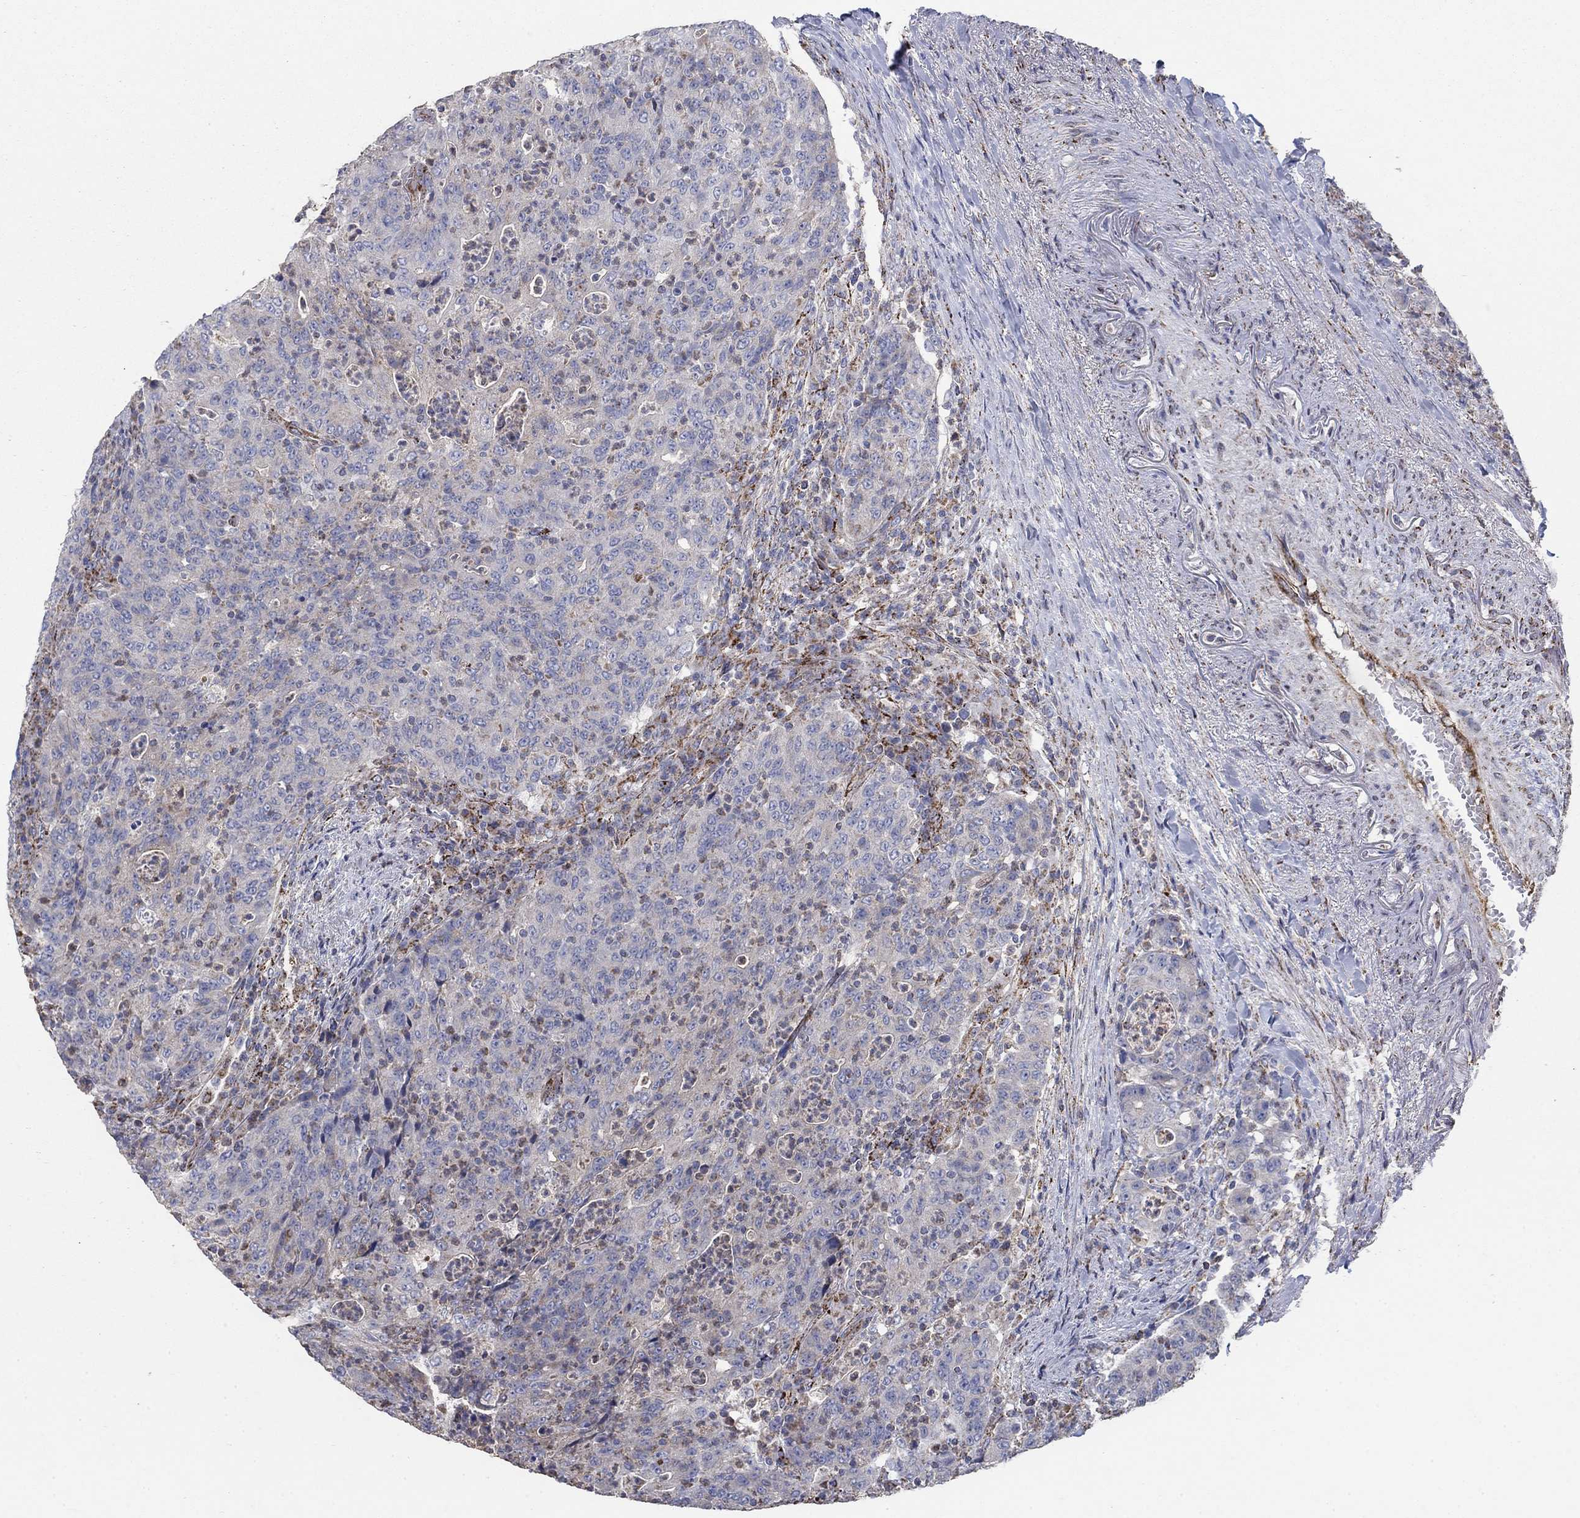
{"staining": {"intensity": "weak", "quantity": "<25%", "location": "cytoplasmic/membranous"}, "tissue": "colorectal cancer", "cell_type": "Tumor cells", "image_type": "cancer", "snomed": [{"axis": "morphology", "description": "Adenocarcinoma, NOS"}, {"axis": "topography", "description": "Colon"}], "caption": "The image demonstrates no staining of tumor cells in adenocarcinoma (colorectal).", "gene": "PNPLA2", "patient": {"sex": "male", "age": 70}}